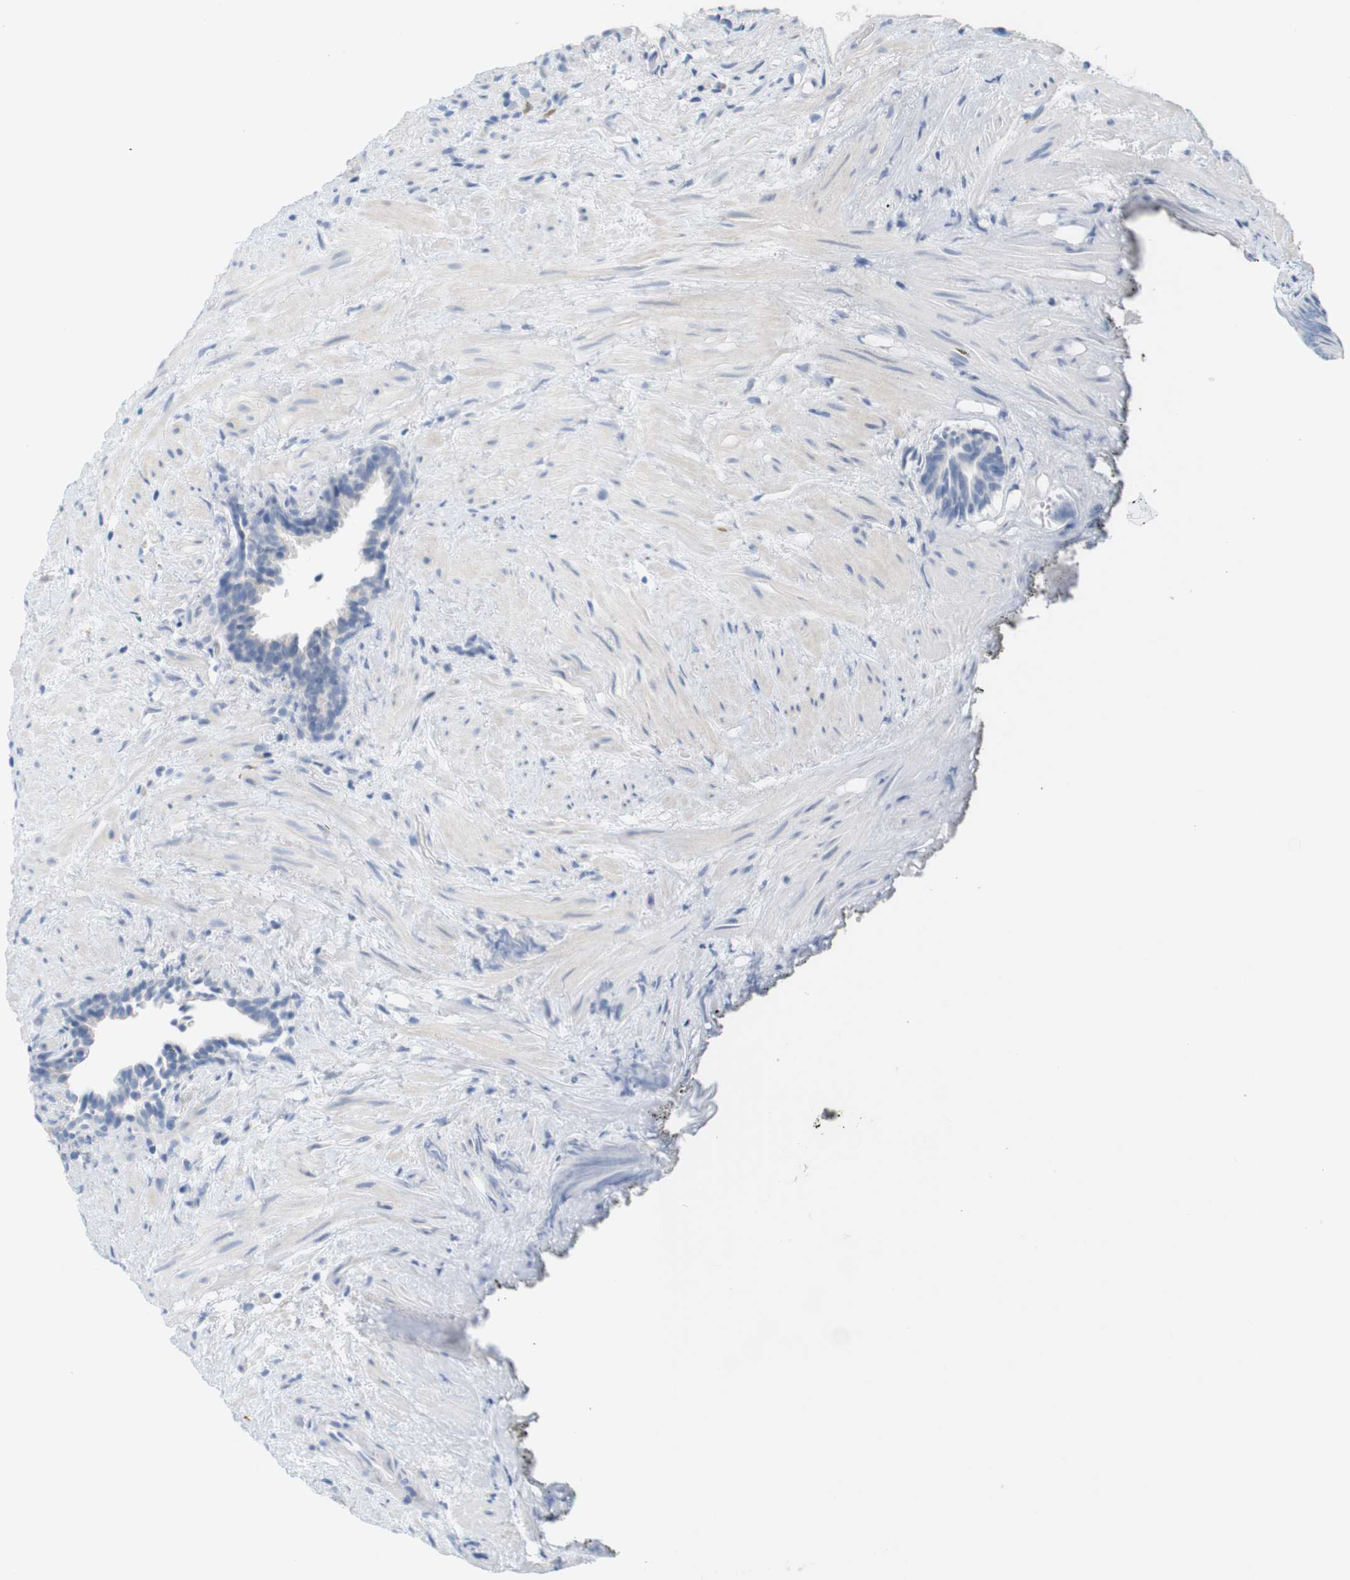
{"staining": {"intensity": "negative", "quantity": "none", "location": "none"}, "tissue": "prostate cancer", "cell_type": "Tumor cells", "image_type": "cancer", "snomed": [{"axis": "morphology", "description": "Adenocarcinoma, Low grade"}, {"axis": "topography", "description": "Prostate"}], "caption": "Tumor cells show no significant protein positivity in low-grade adenocarcinoma (prostate).", "gene": "RGS9", "patient": {"sex": "male", "age": 89}}